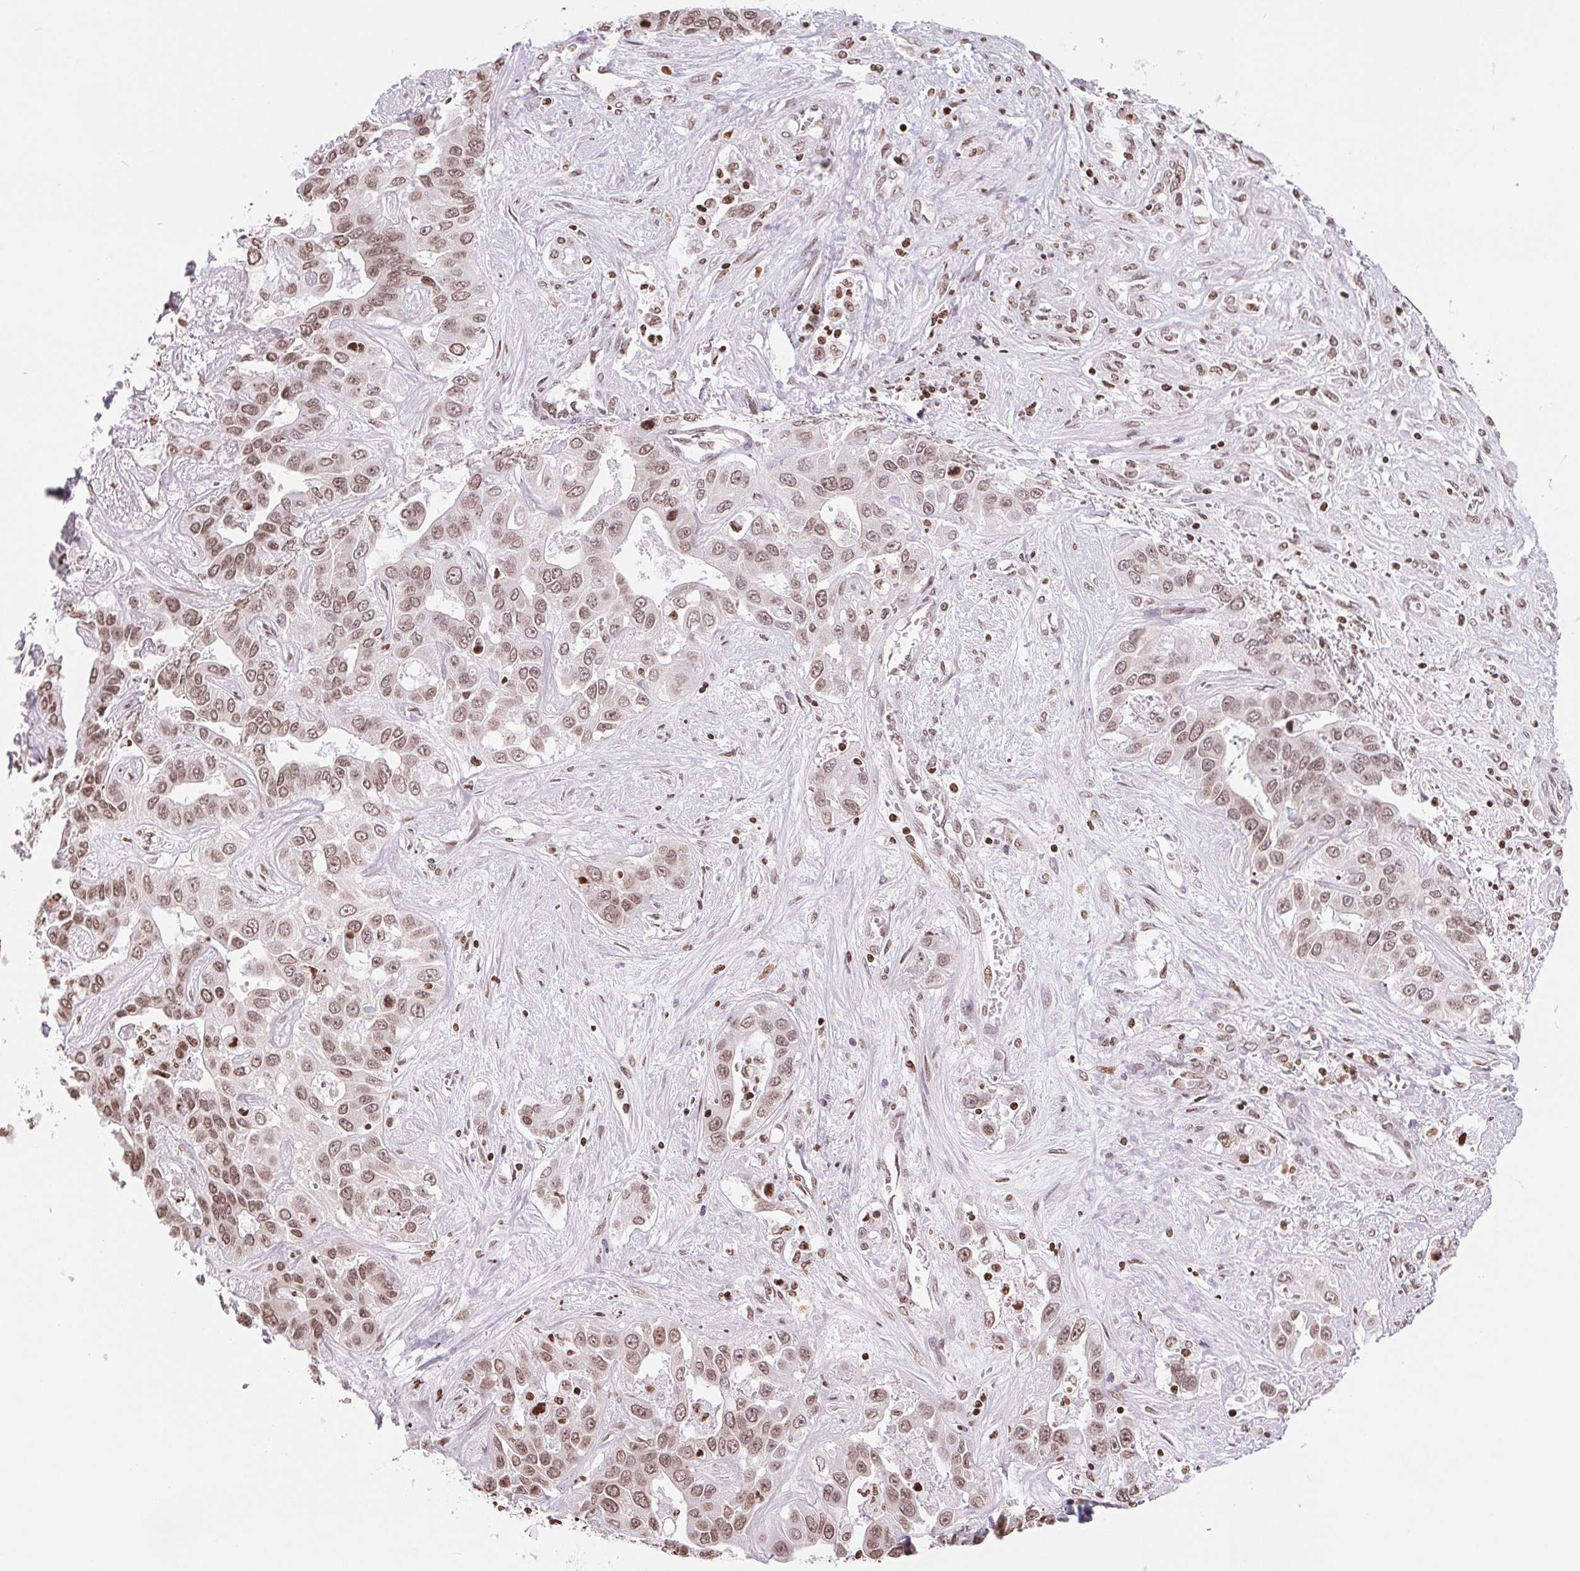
{"staining": {"intensity": "moderate", "quantity": ">75%", "location": "cytoplasmic/membranous,nuclear"}, "tissue": "liver cancer", "cell_type": "Tumor cells", "image_type": "cancer", "snomed": [{"axis": "morphology", "description": "Cholangiocarcinoma"}, {"axis": "topography", "description": "Liver"}], "caption": "Liver cancer (cholangiocarcinoma) stained for a protein displays moderate cytoplasmic/membranous and nuclear positivity in tumor cells. (IHC, brightfield microscopy, high magnification).", "gene": "SMIM12", "patient": {"sex": "female", "age": 52}}